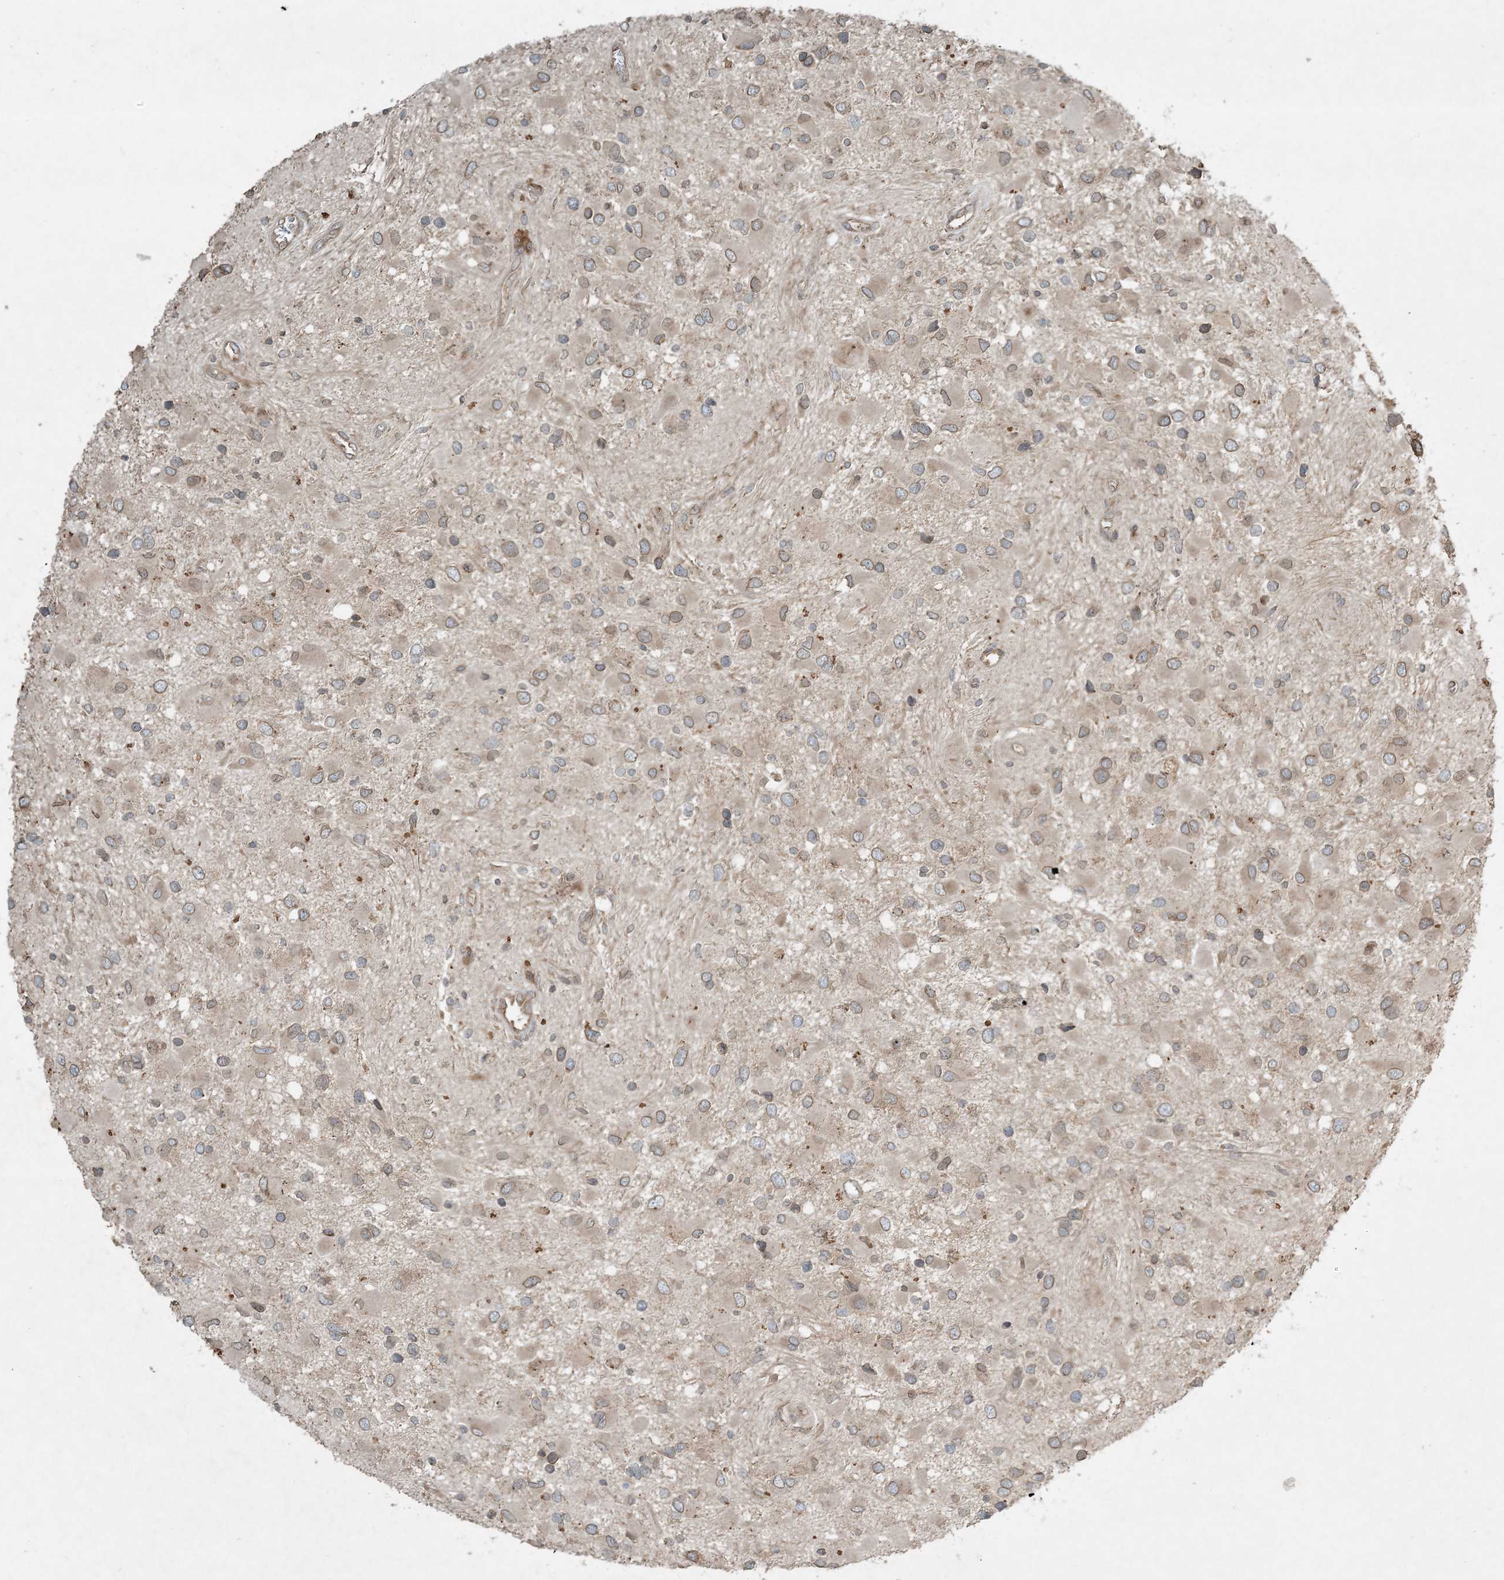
{"staining": {"intensity": "weak", "quantity": ">75%", "location": "cytoplasmic/membranous"}, "tissue": "glioma", "cell_type": "Tumor cells", "image_type": "cancer", "snomed": [{"axis": "morphology", "description": "Glioma, malignant, High grade"}, {"axis": "topography", "description": "Brain"}], "caption": "Malignant glioma (high-grade) stained for a protein (brown) displays weak cytoplasmic/membranous positive positivity in approximately >75% of tumor cells.", "gene": "COMMD8", "patient": {"sex": "male", "age": 53}}